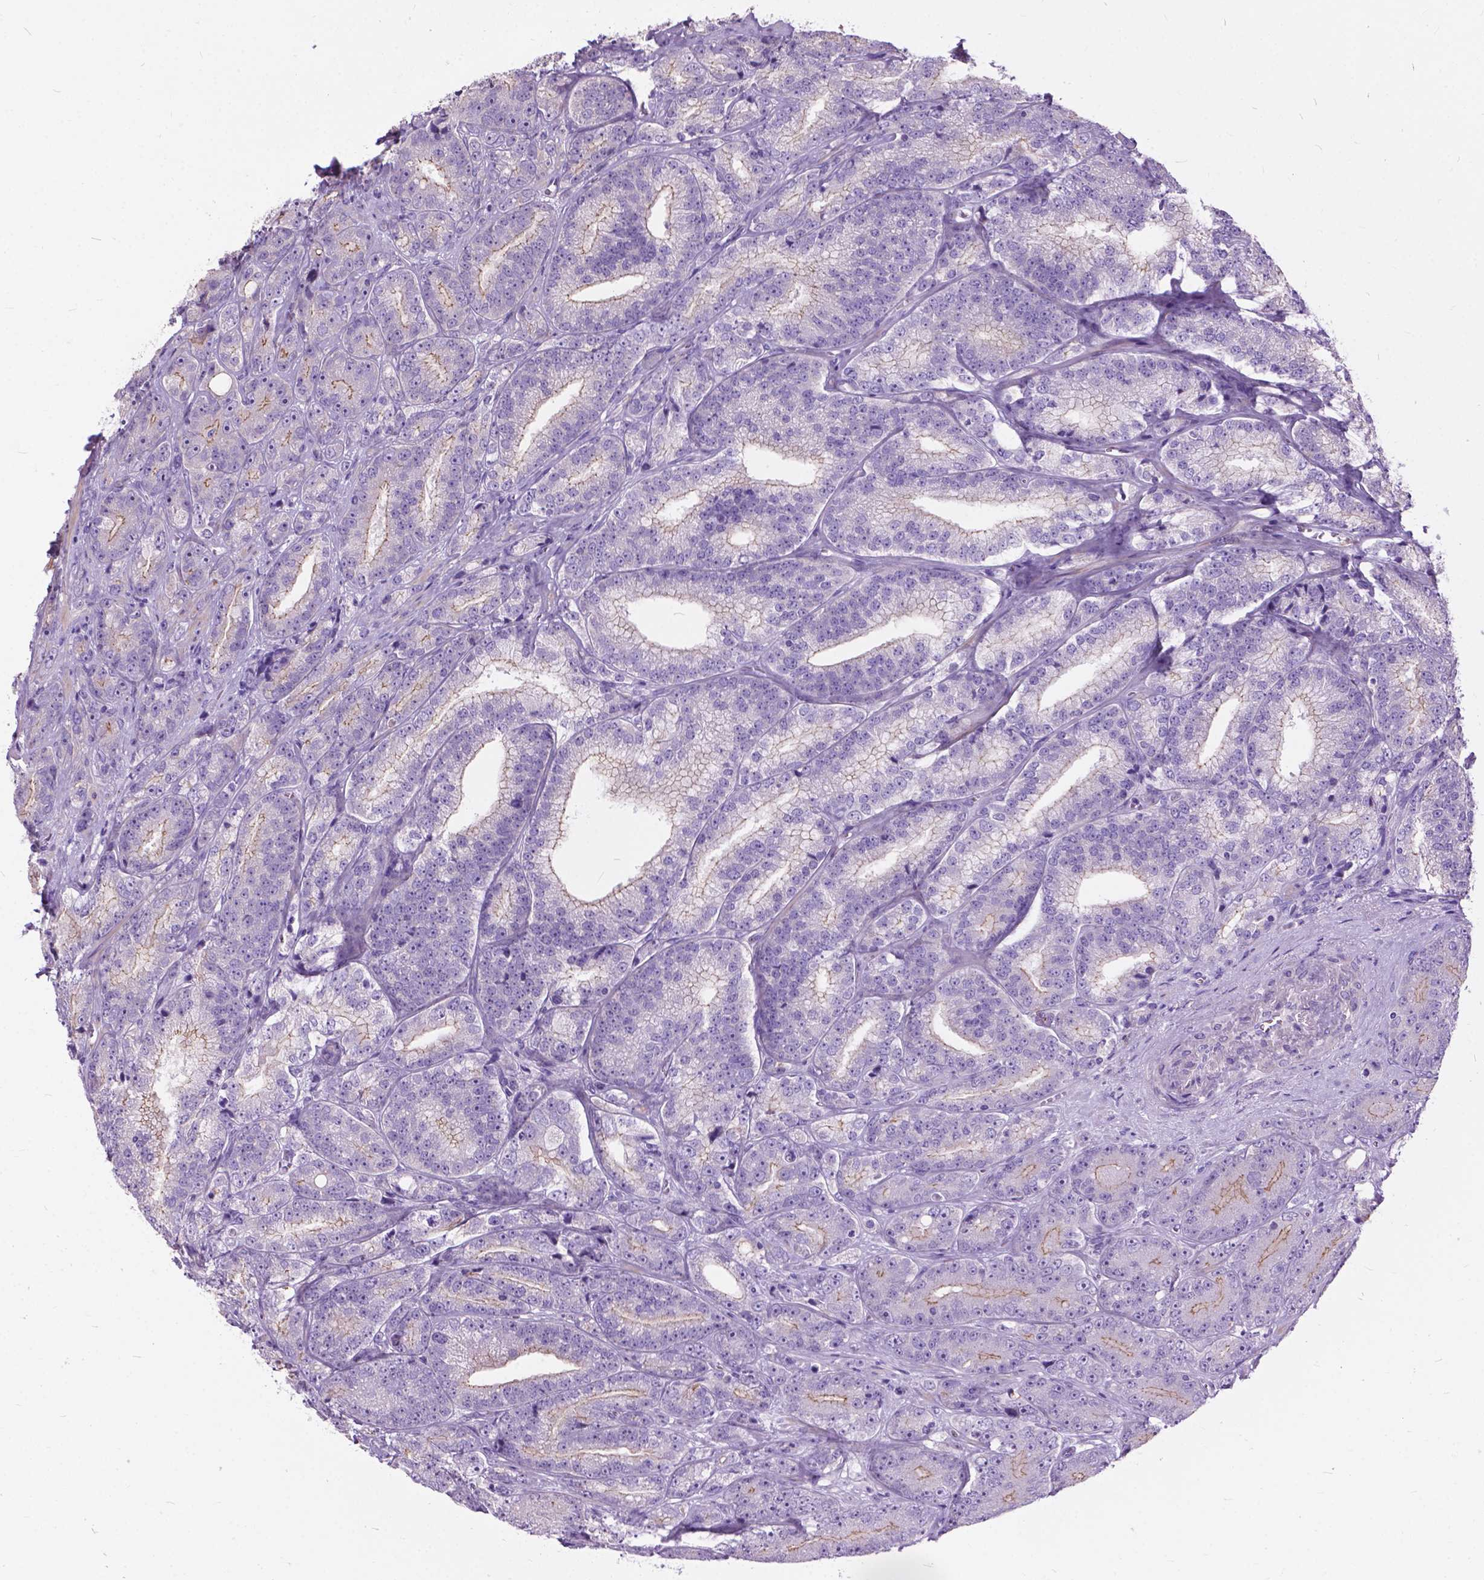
{"staining": {"intensity": "weak", "quantity": "<25%", "location": "cytoplasmic/membranous"}, "tissue": "prostate cancer", "cell_type": "Tumor cells", "image_type": "cancer", "snomed": [{"axis": "morphology", "description": "Adenocarcinoma, NOS"}, {"axis": "topography", "description": "Prostate"}], "caption": "Immunohistochemical staining of adenocarcinoma (prostate) reveals no significant expression in tumor cells.", "gene": "PRR35", "patient": {"sex": "male", "age": 63}}